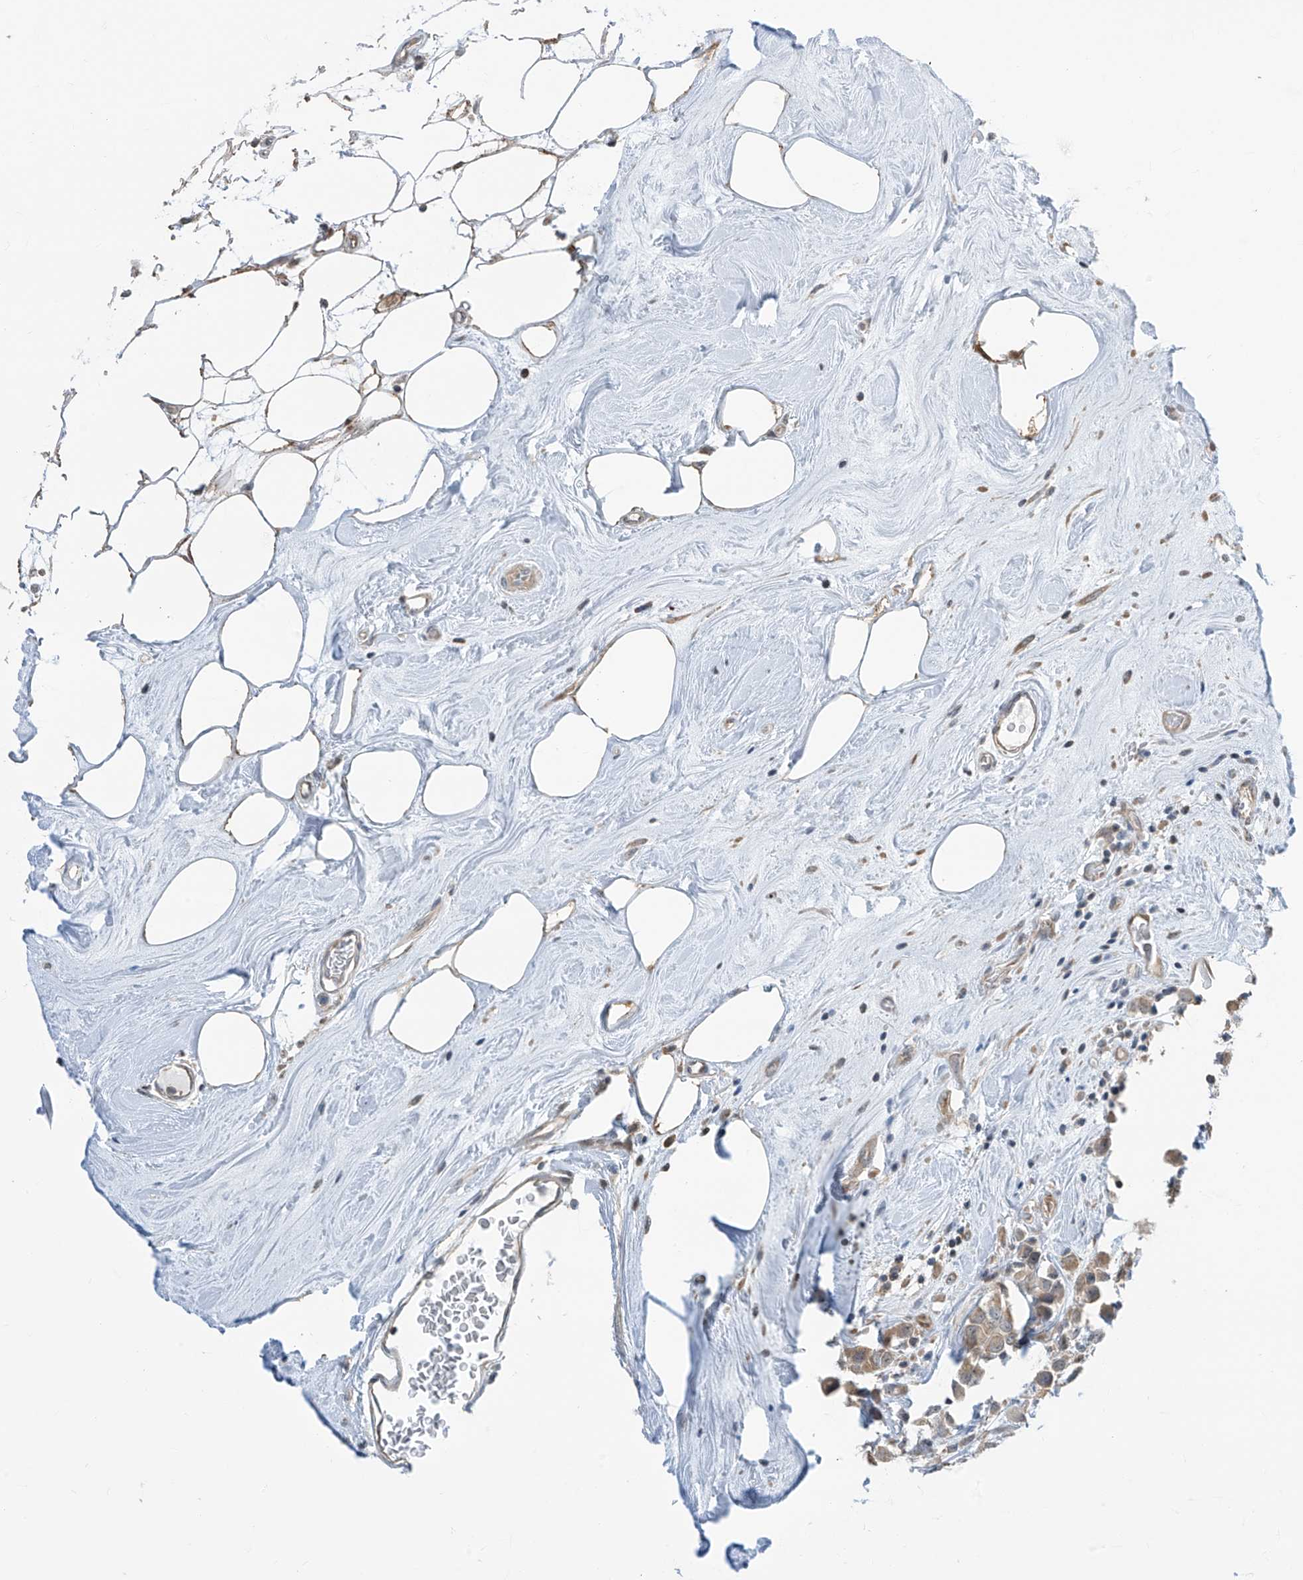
{"staining": {"intensity": "weak", "quantity": "25%-75%", "location": "cytoplasmic/membranous"}, "tissue": "breast cancer", "cell_type": "Tumor cells", "image_type": "cancer", "snomed": [{"axis": "morphology", "description": "Duct carcinoma"}, {"axis": "topography", "description": "Breast"}], "caption": "A brown stain highlights weak cytoplasmic/membranous positivity of a protein in breast infiltrating ductal carcinoma tumor cells. (DAB (3,3'-diaminobenzidine) = brown stain, brightfield microscopy at high magnification).", "gene": "TTC38", "patient": {"sex": "female", "age": 61}}